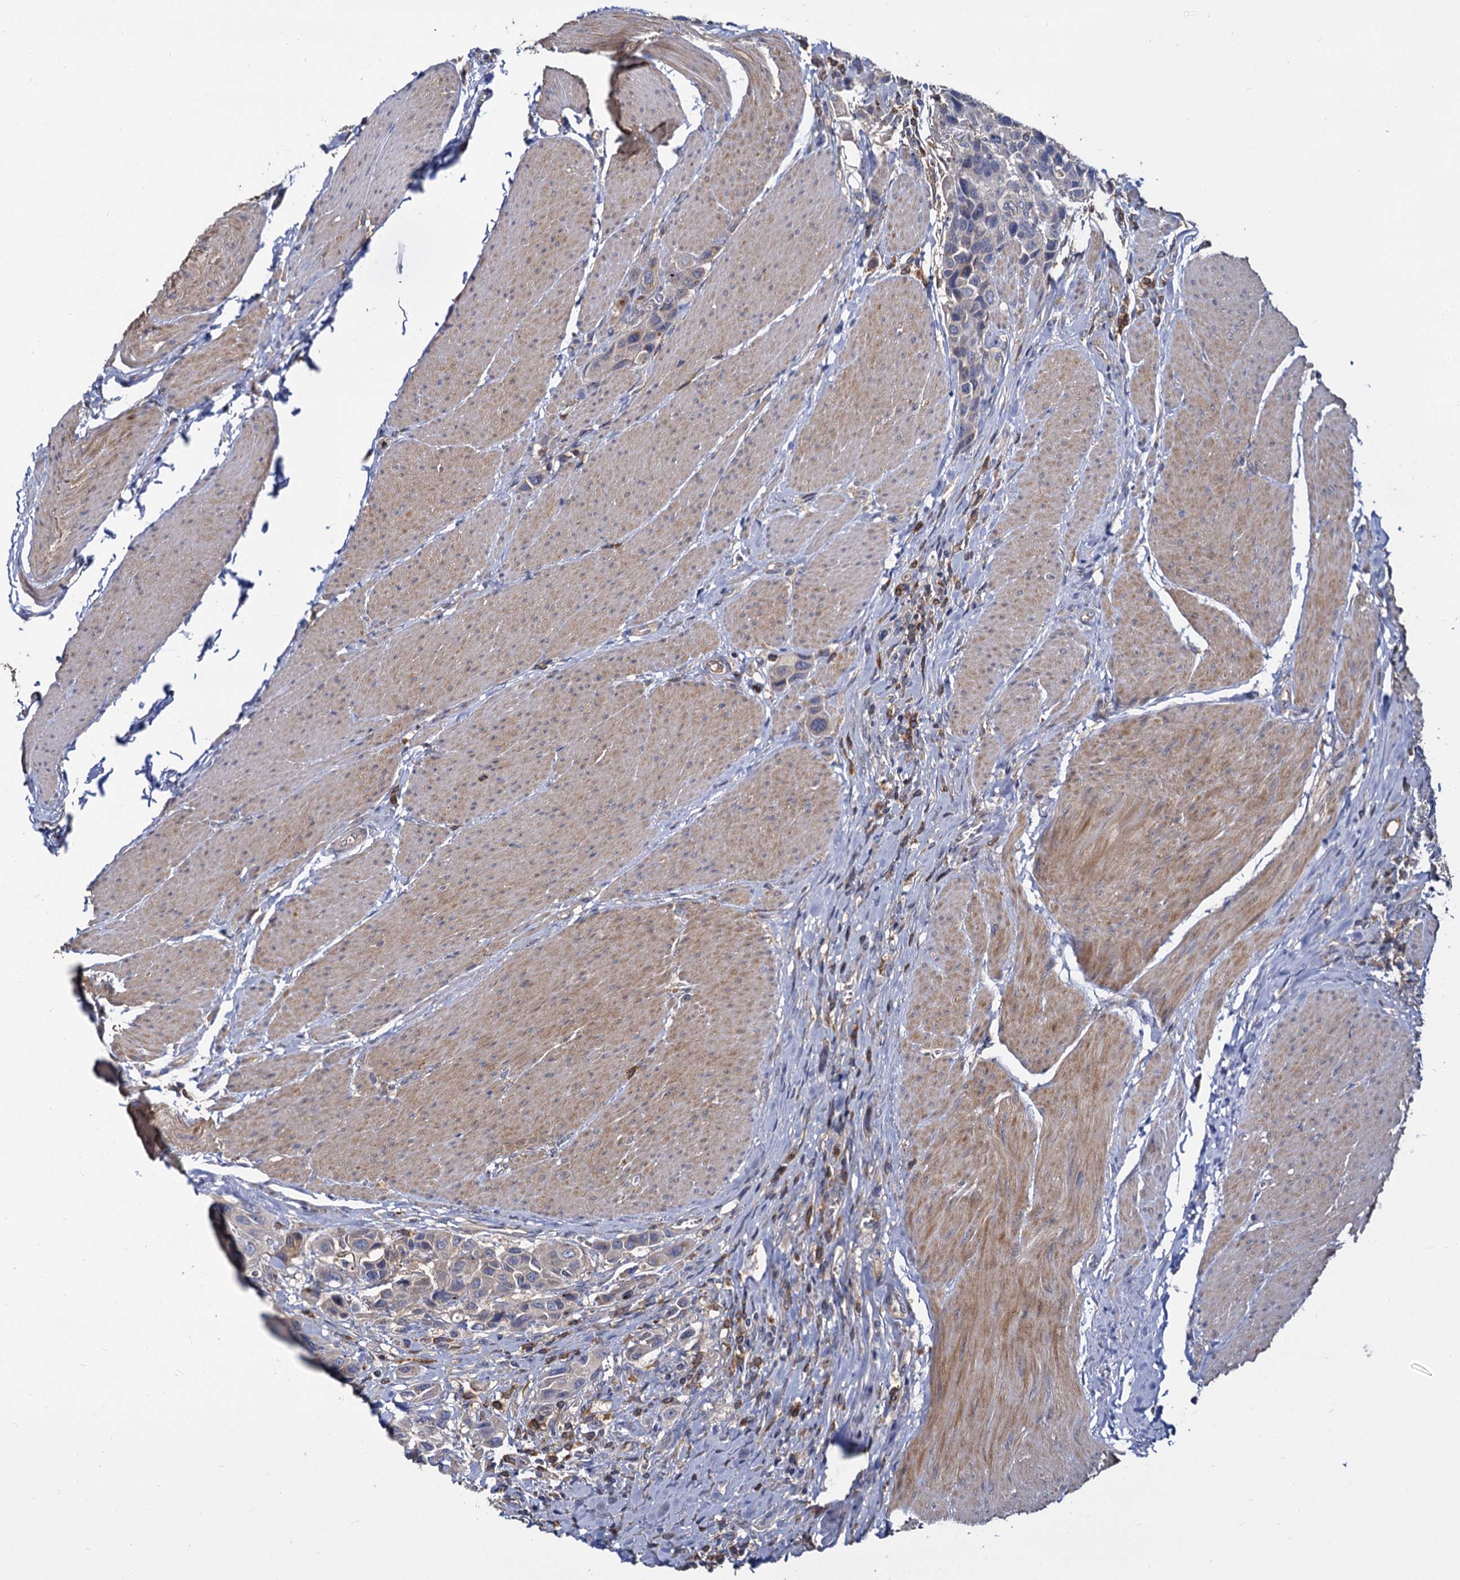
{"staining": {"intensity": "negative", "quantity": "none", "location": "none"}, "tissue": "urothelial cancer", "cell_type": "Tumor cells", "image_type": "cancer", "snomed": [{"axis": "morphology", "description": "Urothelial carcinoma, High grade"}, {"axis": "topography", "description": "Urinary bladder"}], "caption": "IHC histopathology image of neoplastic tissue: high-grade urothelial carcinoma stained with DAB (3,3'-diaminobenzidine) demonstrates no significant protein expression in tumor cells.", "gene": "ANKRD13A", "patient": {"sex": "male", "age": 50}}